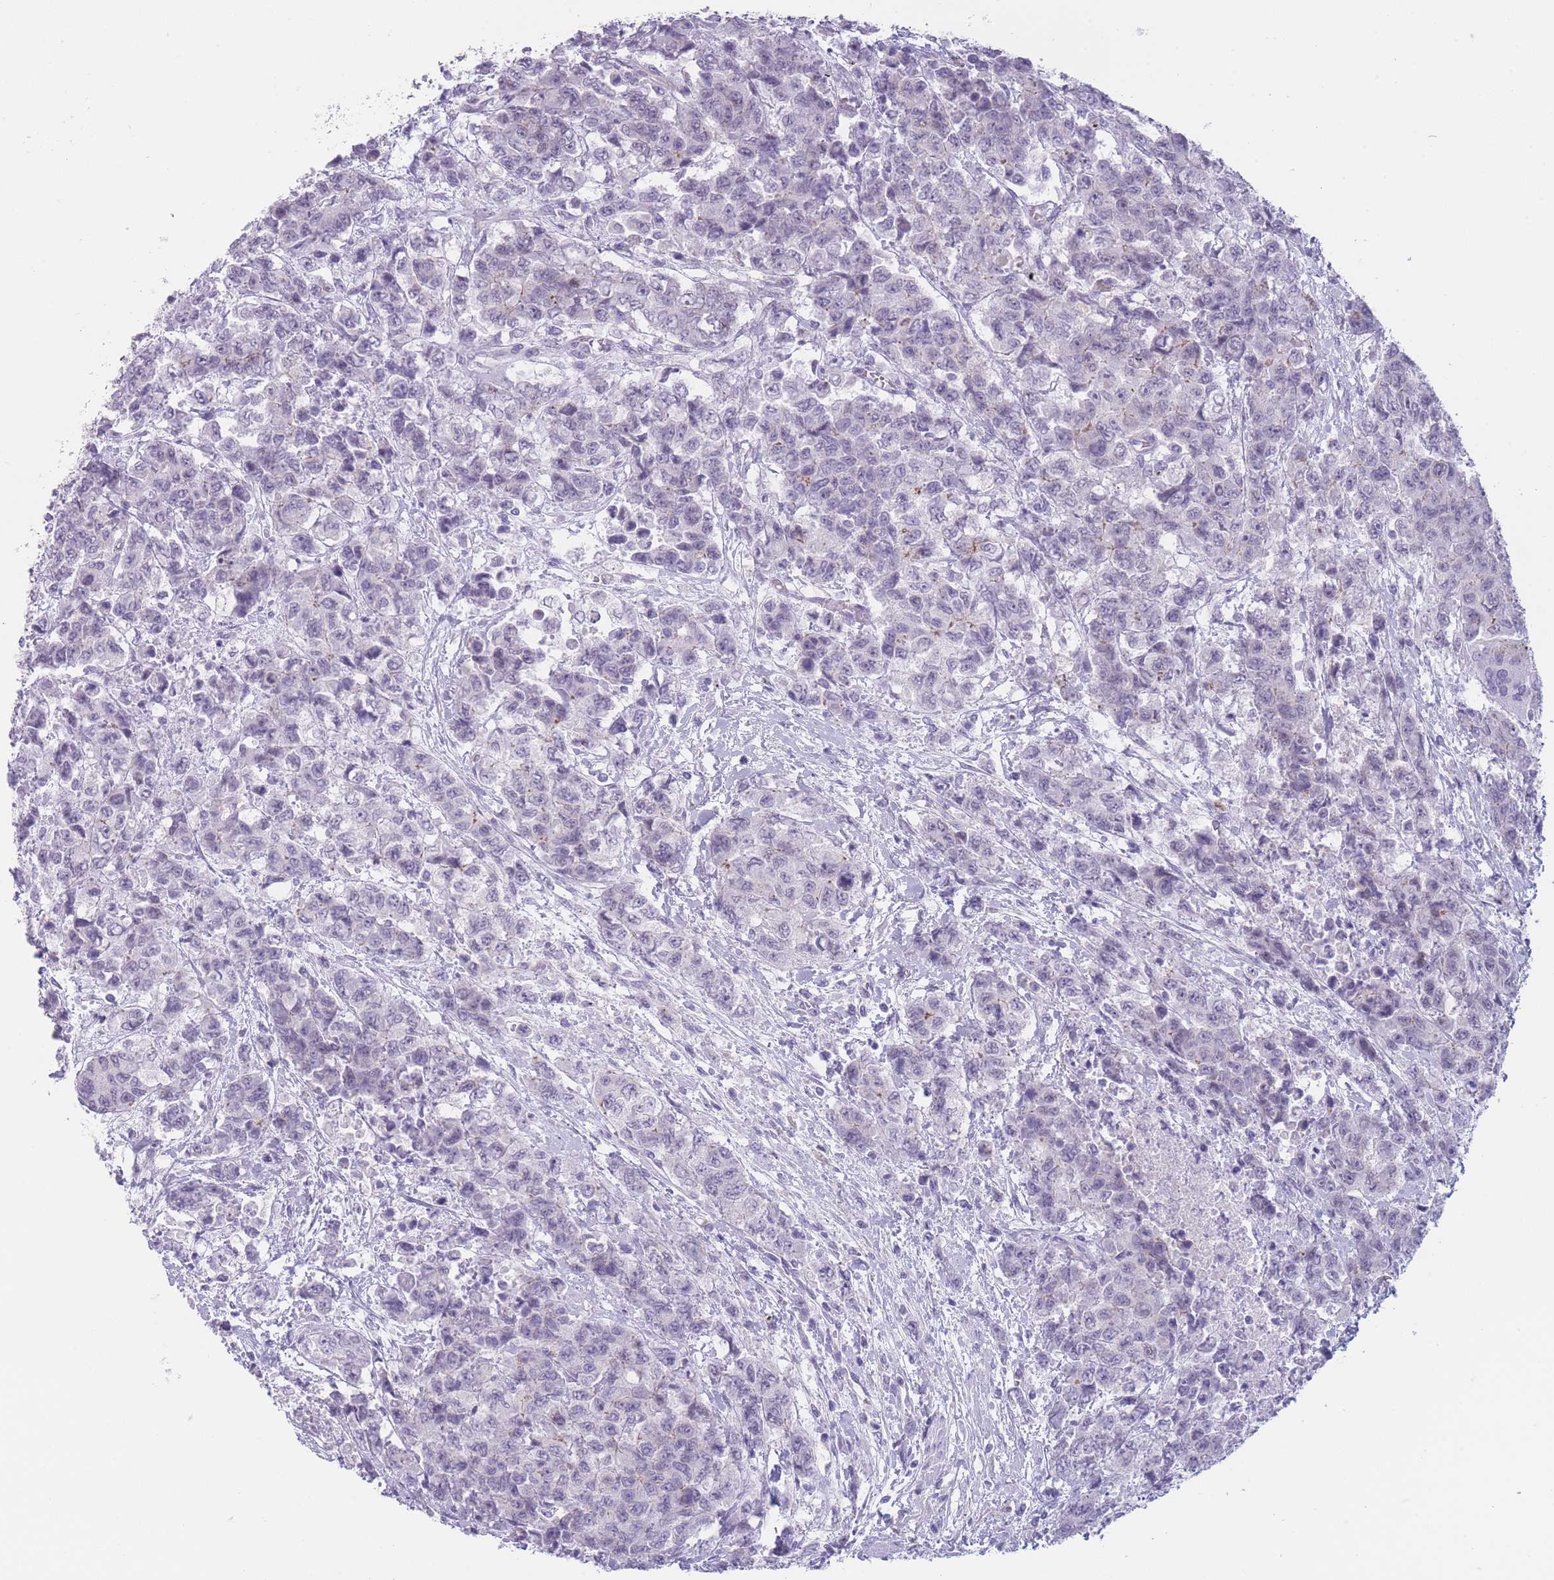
{"staining": {"intensity": "negative", "quantity": "none", "location": "none"}, "tissue": "urothelial cancer", "cell_type": "Tumor cells", "image_type": "cancer", "snomed": [{"axis": "morphology", "description": "Urothelial carcinoma, High grade"}, {"axis": "topography", "description": "Urinary bladder"}], "caption": "High-grade urothelial carcinoma stained for a protein using immunohistochemistry reveals no staining tumor cells.", "gene": "DCANP1", "patient": {"sex": "female", "age": 78}}